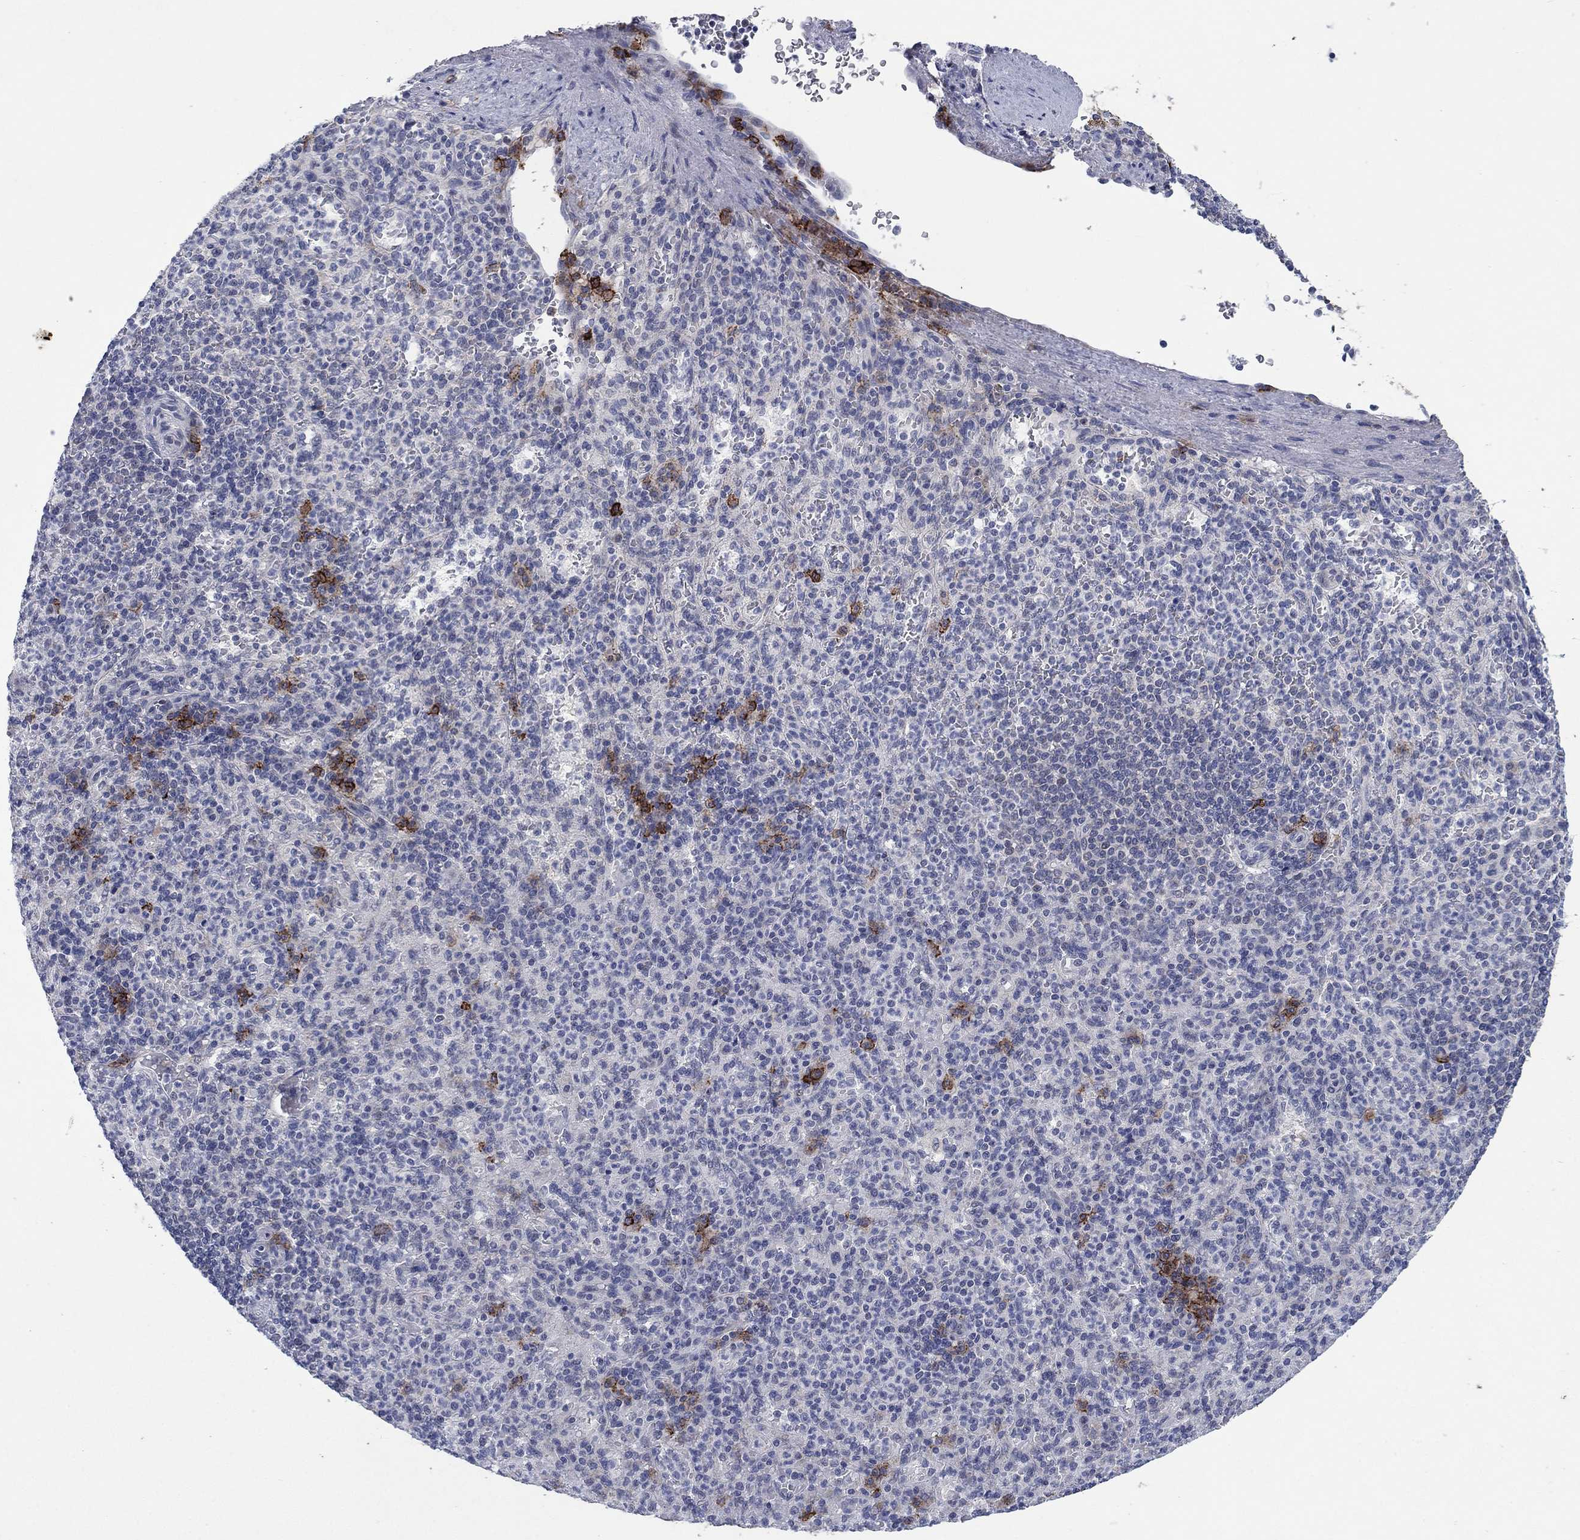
{"staining": {"intensity": "strong", "quantity": "<25%", "location": "cytoplasmic/membranous"}, "tissue": "spleen", "cell_type": "Cells in red pulp", "image_type": "normal", "snomed": [{"axis": "morphology", "description": "Normal tissue, NOS"}, {"axis": "topography", "description": "Spleen"}], "caption": "A brown stain highlights strong cytoplasmic/membranous staining of a protein in cells in red pulp of normal spleen.", "gene": "SDC1", "patient": {"sex": "female", "age": 74}}